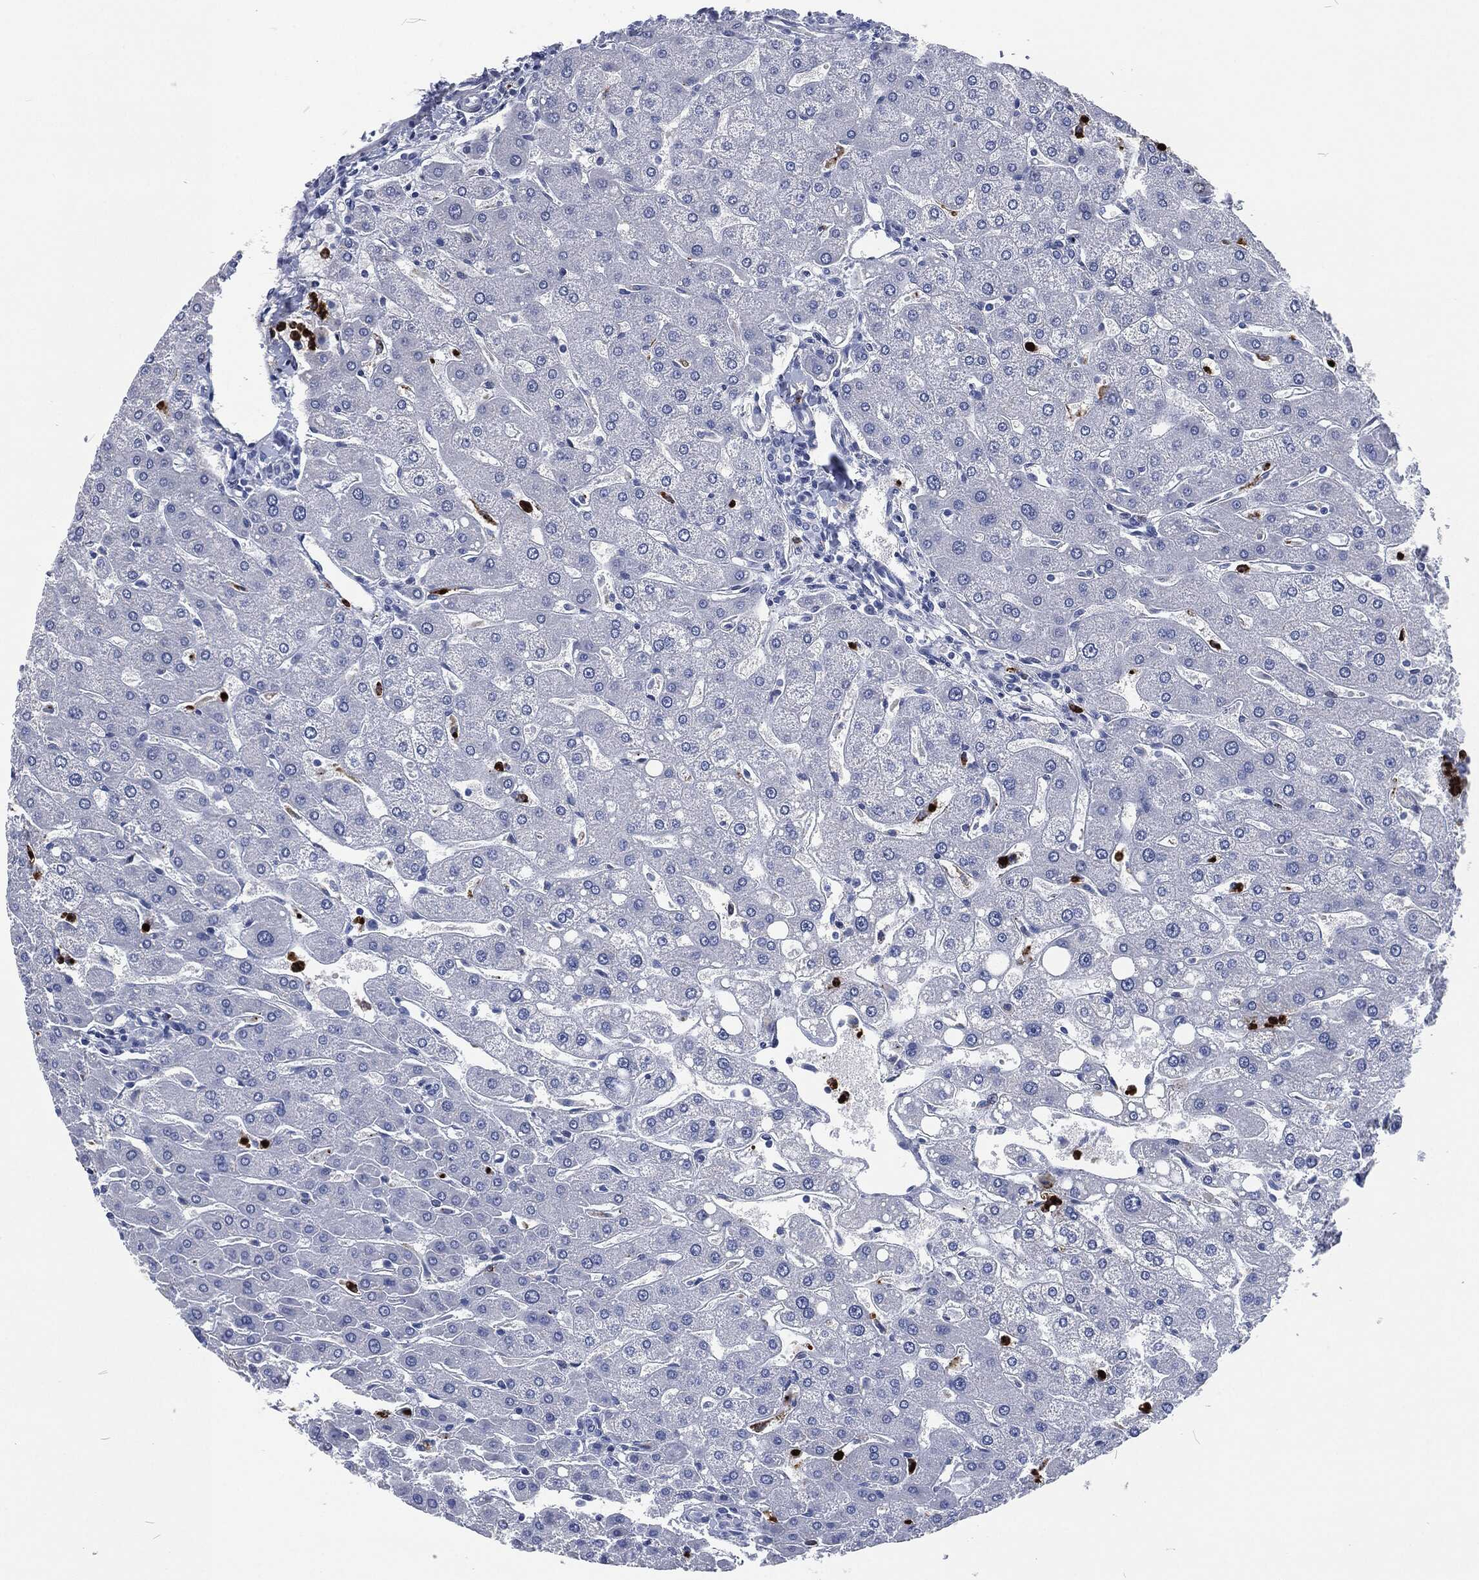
{"staining": {"intensity": "negative", "quantity": "none", "location": "none"}, "tissue": "liver", "cell_type": "Cholangiocytes", "image_type": "normal", "snomed": [{"axis": "morphology", "description": "Normal tissue, NOS"}, {"axis": "topography", "description": "Liver"}], "caption": "Micrograph shows no significant protein positivity in cholangiocytes of benign liver. Brightfield microscopy of immunohistochemistry stained with DAB (brown) and hematoxylin (blue), captured at high magnification.", "gene": "MPO", "patient": {"sex": "male", "age": 67}}